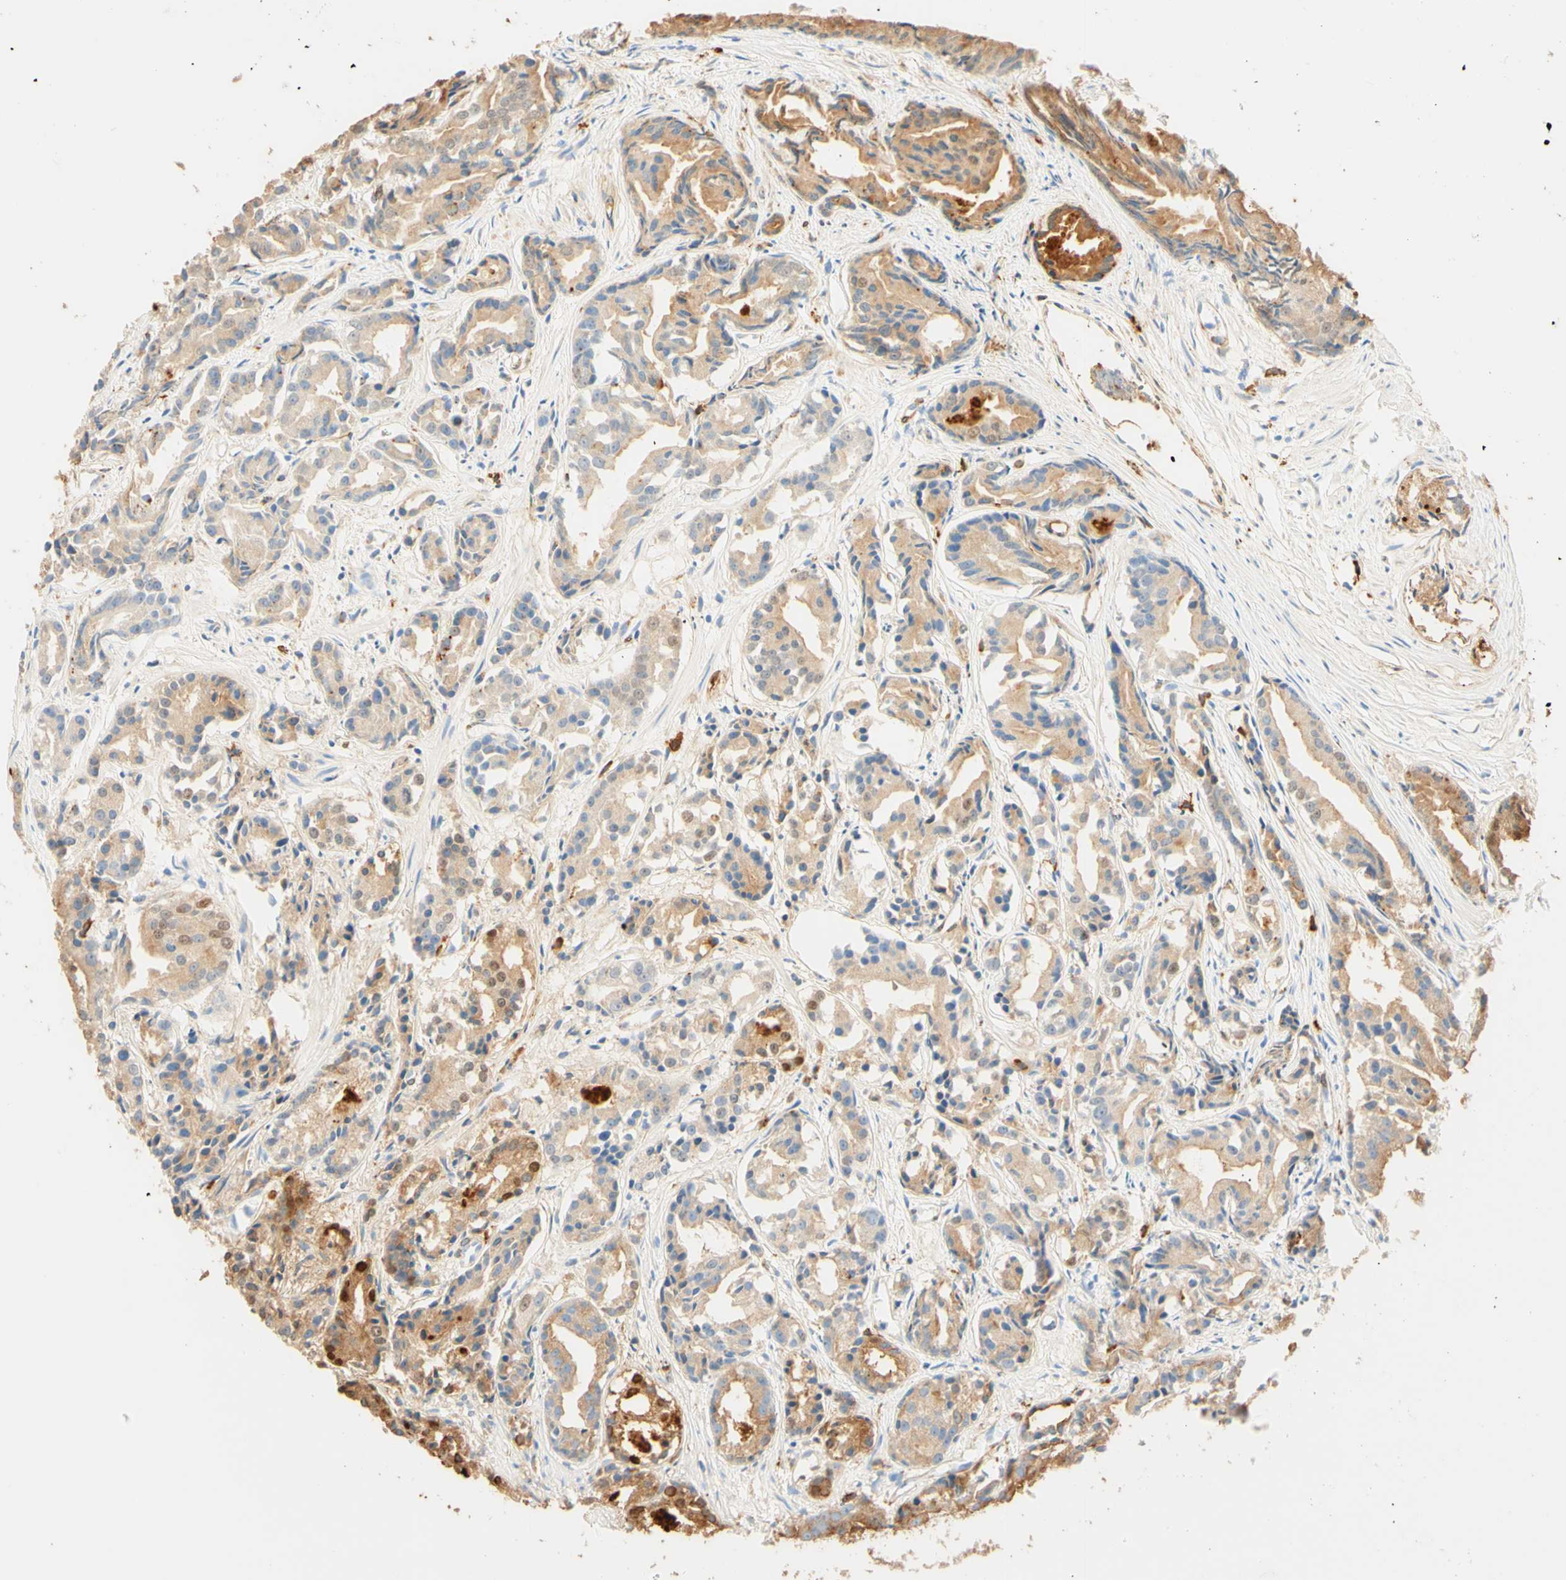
{"staining": {"intensity": "moderate", "quantity": "25%-75%", "location": "cytoplasmic/membranous"}, "tissue": "prostate cancer", "cell_type": "Tumor cells", "image_type": "cancer", "snomed": [{"axis": "morphology", "description": "Adenocarcinoma, Low grade"}, {"axis": "topography", "description": "Prostate"}], "caption": "The image displays a brown stain indicating the presence of a protein in the cytoplasmic/membranous of tumor cells in prostate cancer.", "gene": "CD63", "patient": {"sex": "male", "age": 72}}